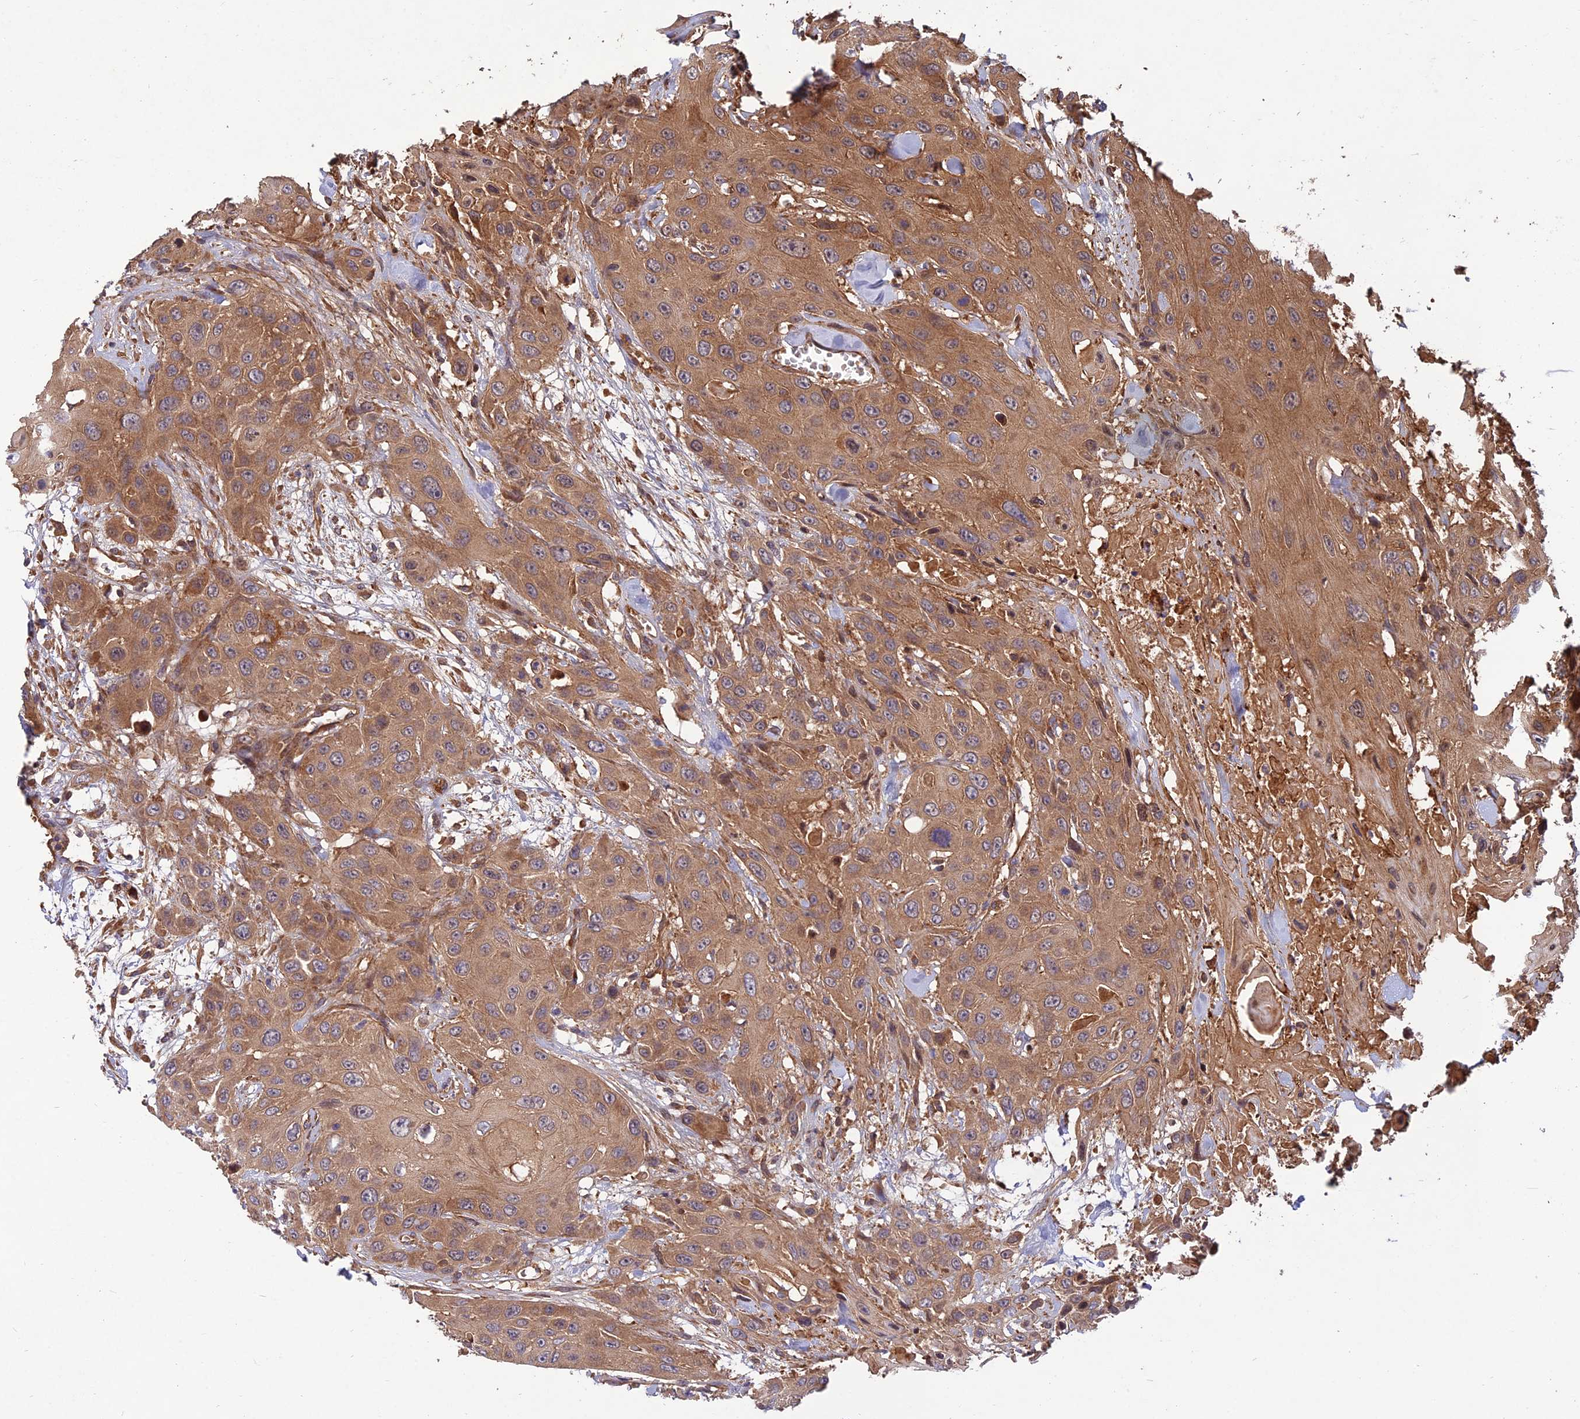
{"staining": {"intensity": "moderate", "quantity": ">75%", "location": "cytoplasmic/membranous"}, "tissue": "head and neck cancer", "cell_type": "Tumor cells", "image_type": "cancer", "snomed": [{"axis": "morphology", "description": "Squamous cell carcinoma, NOS"}, {"axis": "topography", "description": "Head-Neck"}], "caption": "Squamous cell carcinoma (head and neck) stained with DAB (3,3'-diaminobenzidine) immunohistochemistry shows medium levels of moderate cytoplasmic/membranous staining in approximately >75% of tumor cells.", "gene": "RELCH", "patient": {"sex": "male", "age": 81}}